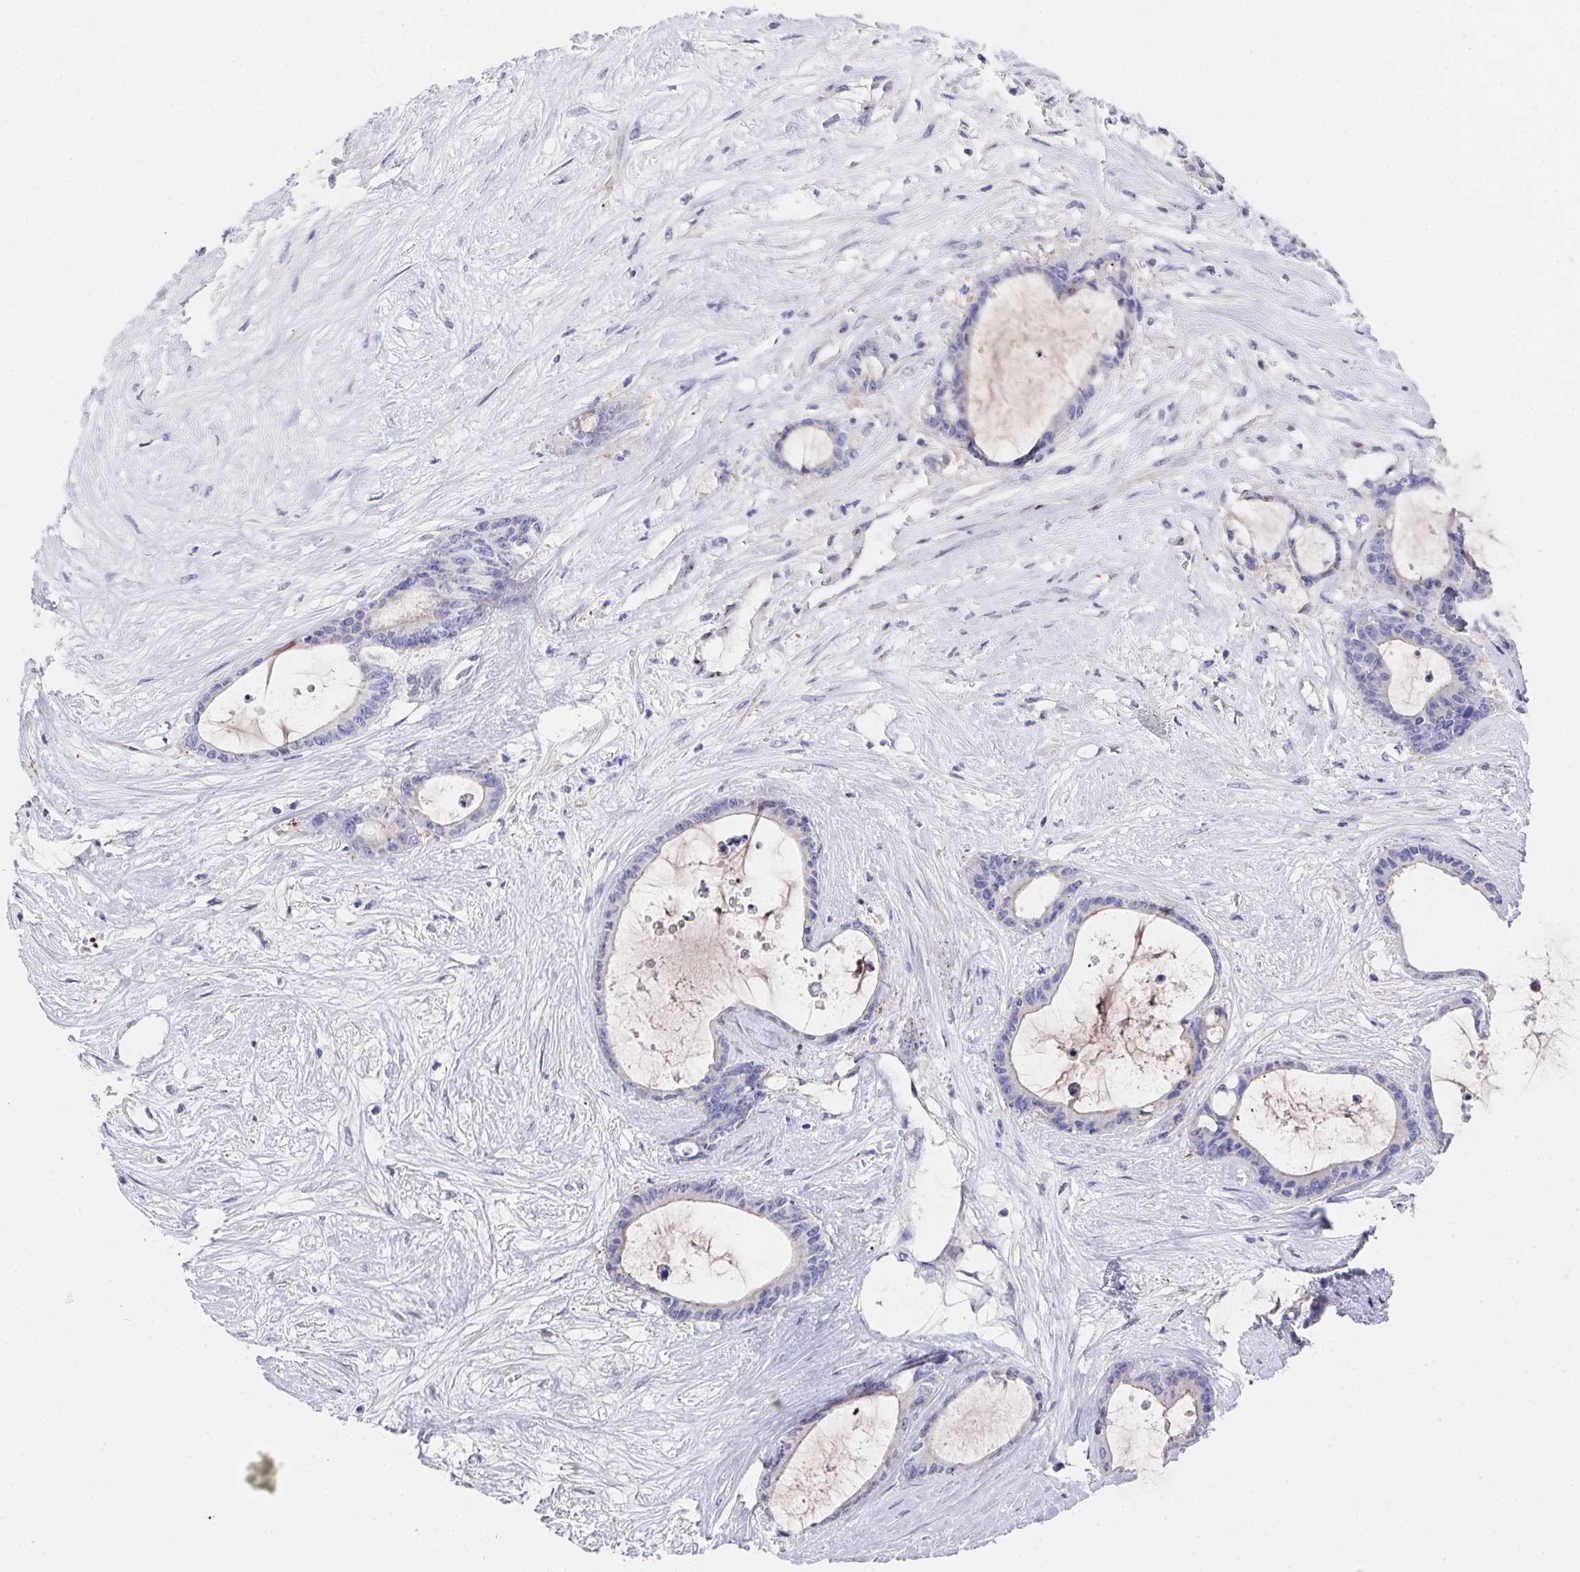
{"staining": {"intensity": "negative", "quantity": "none", "location": "none"}, "tissue": "liver cancer", "cell_type": "Tumor cells", "image_type": "cancer", "snomed": [{"axis": "morphology", "description": "Normal tissue, NOS"}, {"axis": "morphology", "description": "Cholangiocarcinoma"}, {"axis": "topography", "description": "Liver"}, {"axis": "topography", "description": "Peripheral nerve tissue"}], "caption": "Immunohistochemistry (IHC) photomicrograph of neoplastic tissue: liver cancer stained with DAB reveals no significant protein positivity in tumor cells.", "gene": "PRG3", "patient": {"sex": "female", "age": 73}}